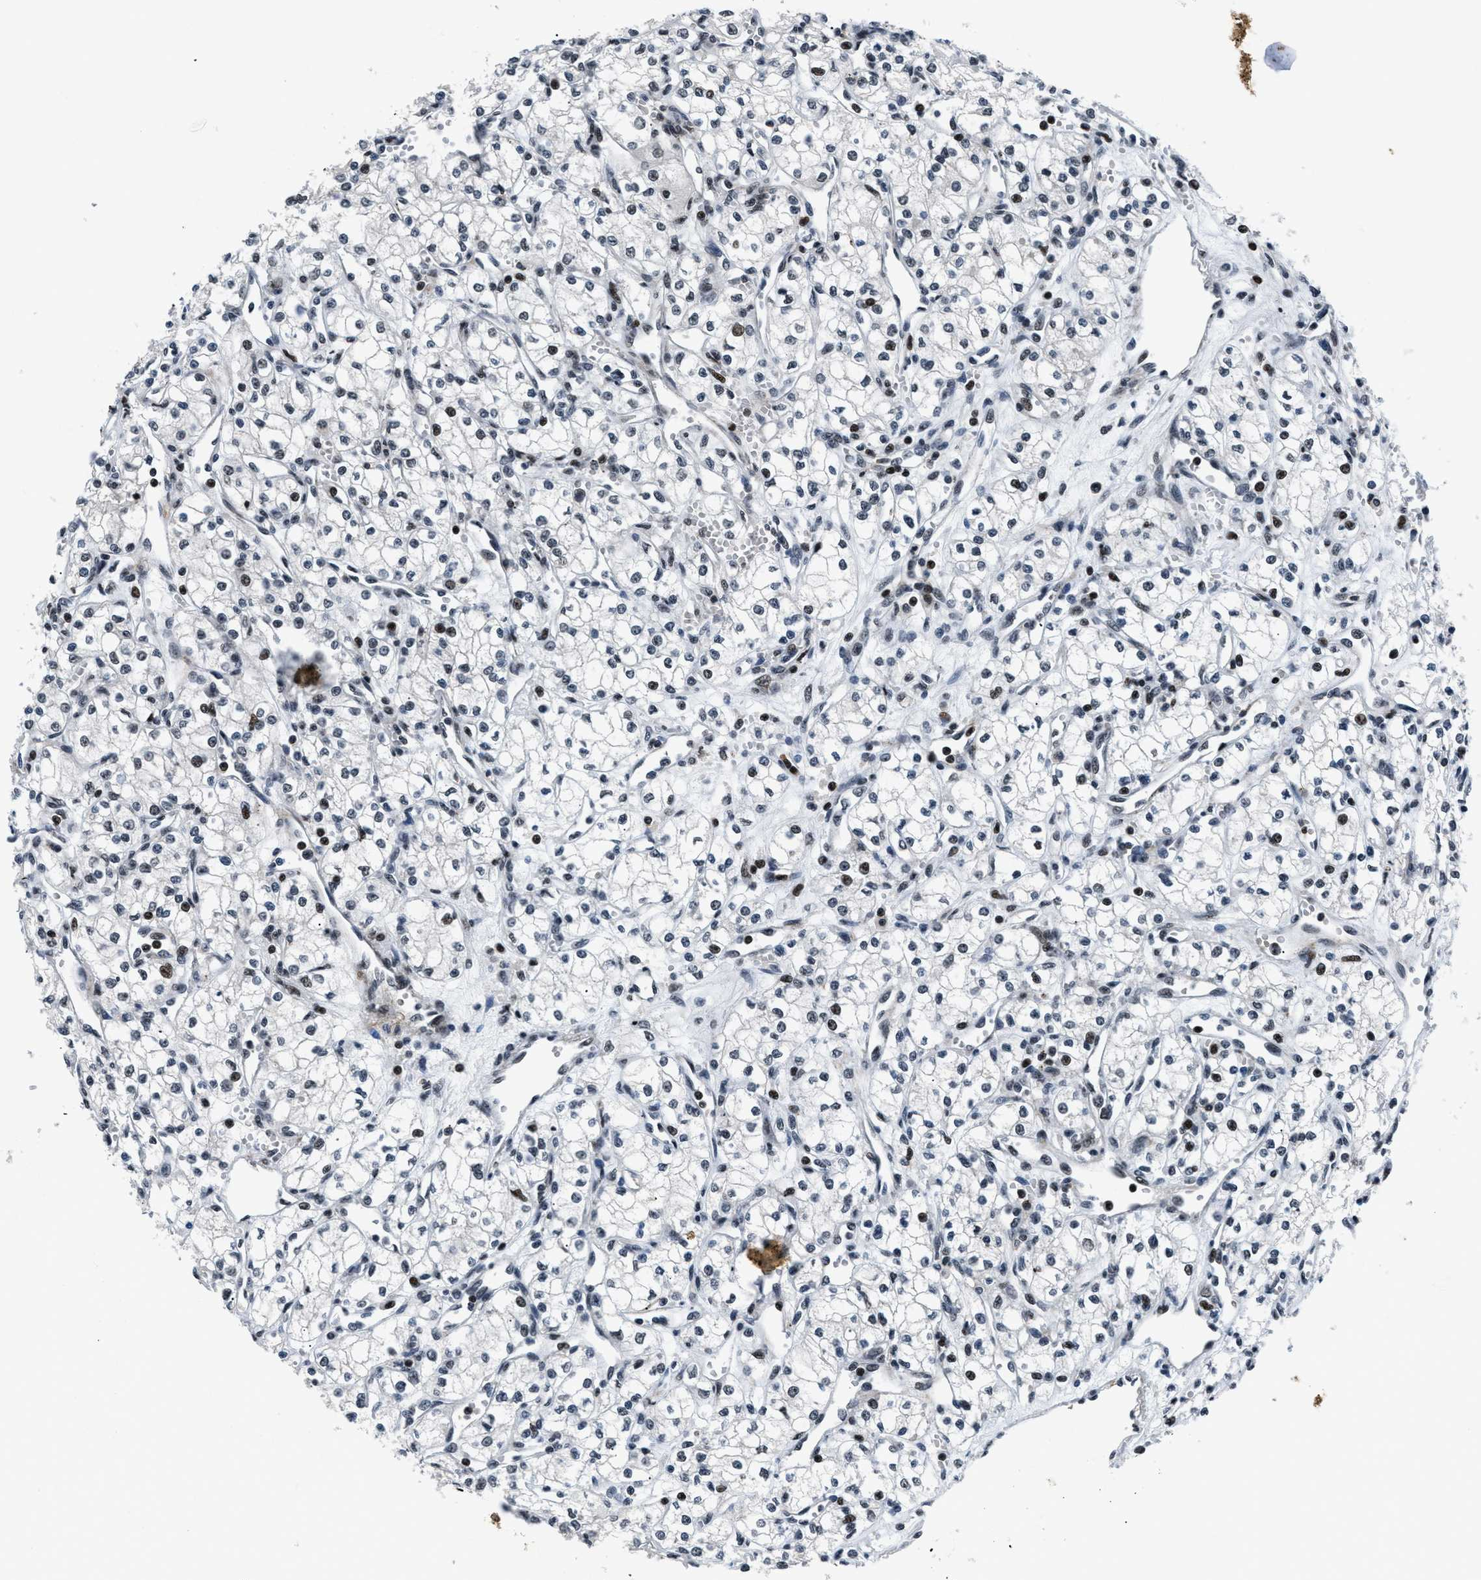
{"staining": {"intensity": "strong", "quantity": "25%-75%", "location": "nuclear"}, "tissue": "renal cancer", "cell_type": "Tumor cells", "image_type": "cancer", "snomed": [{"axis": "morphology", "description": "Adenocarcinoma, NOS"}, {"axis": "topography", "description": "Kidney"}], "caption": "Protein analysis of adenocarcinoma (renal) tissue exhibits strong nuclear staining in approximately 25%-75% of tumor cells. The protein is stained brown, and the nuclei are stained in blue (DAB (3,3'-diaminobenzidine) IHC with brightfield microscopy, high magnification).", "gene": "SMARCB1", "patient": {"sex": "male", "age": 59}}